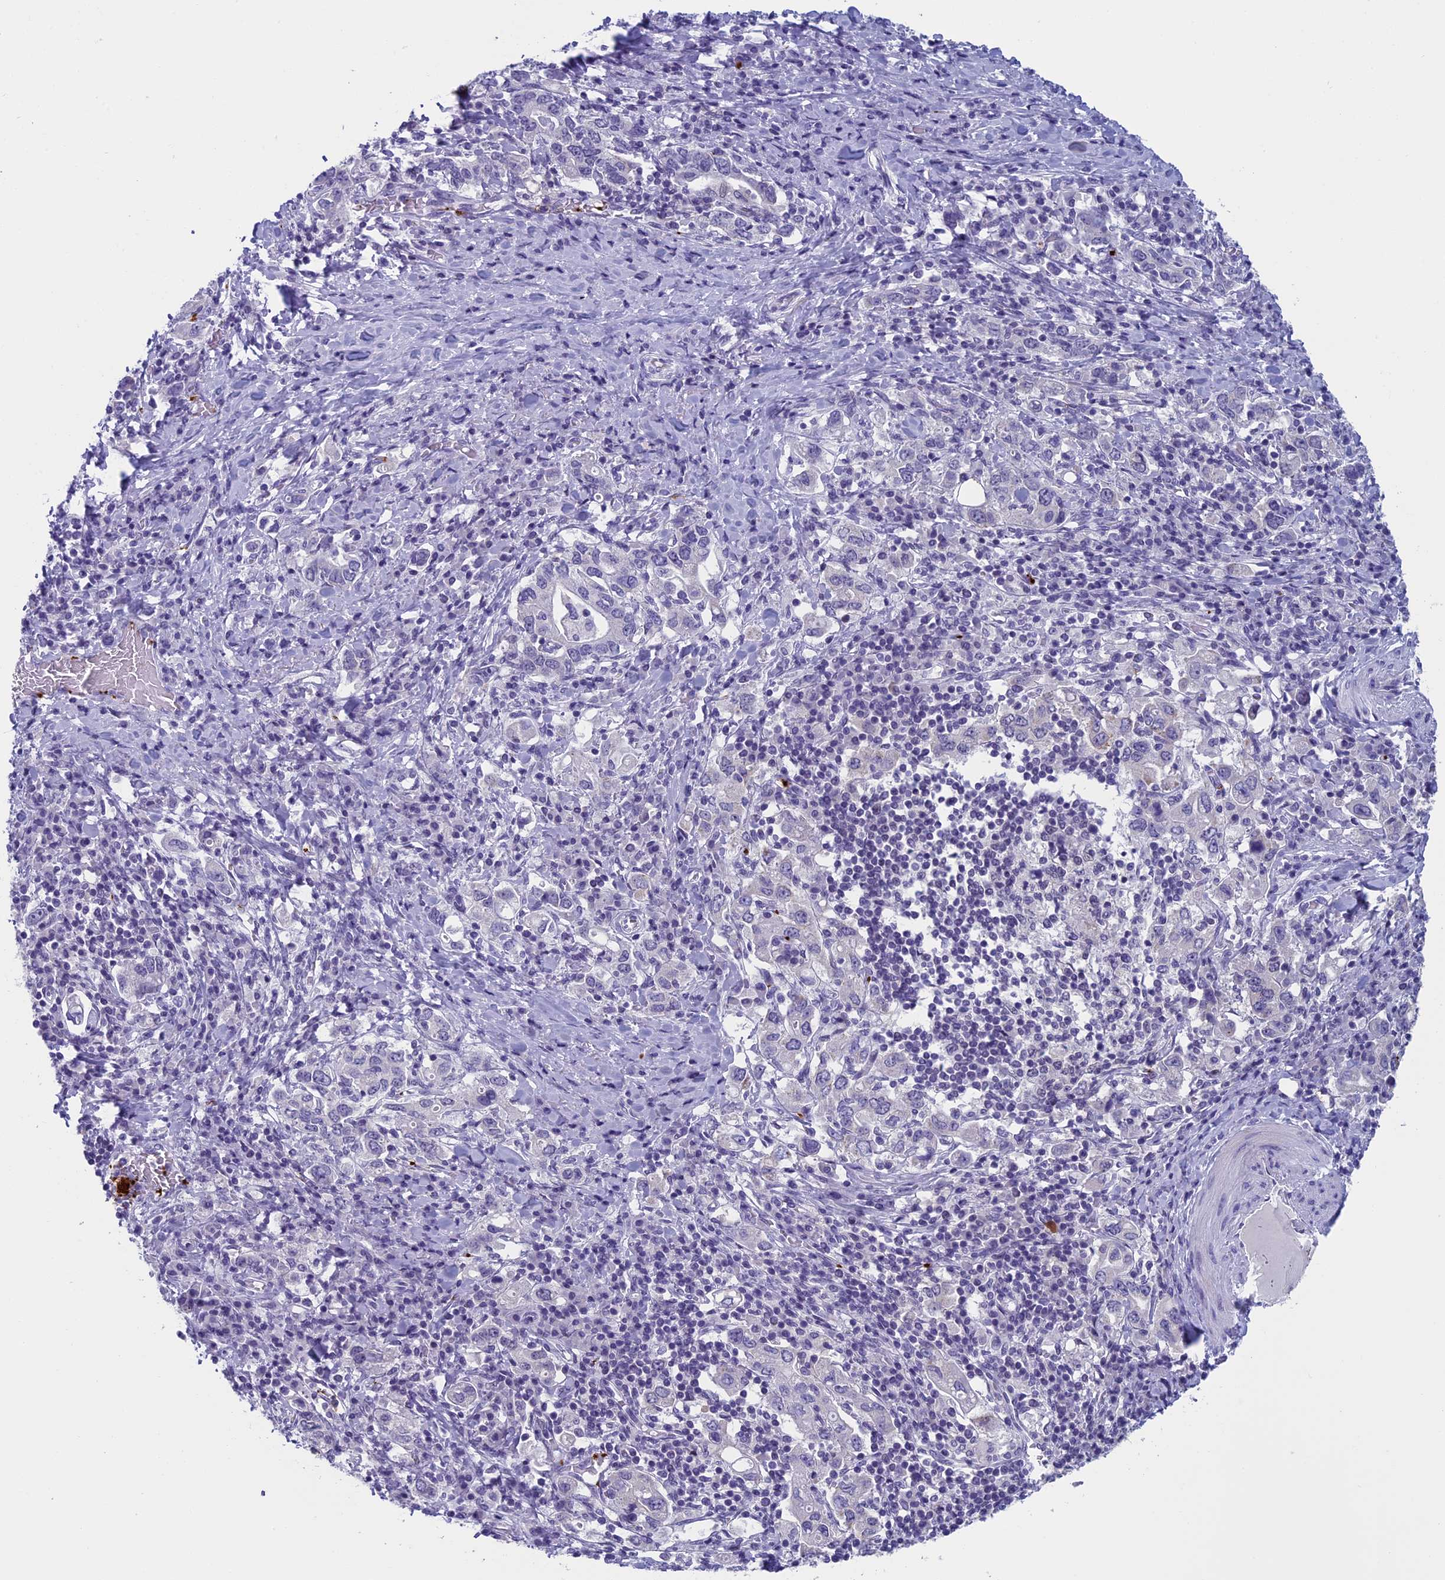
{"staining": {"intensity": "negative", "quantity": "none", "location": "none"}, "tissue": "stomach cancer", "cell_type": "Tumor cells", "image_type": "cancer", "snomed": [{"axis": "morphology", "description": "Adenocarcinoma, NOS"}, {"axis": "topography", "description": "Stomach, upper"}, {"axis": "topography", "description": "Stomach"}], "caption": "IHC of stomach adenocarcinoma exhibits no staining in tumor cells. (Brightfield microscopy of DAB IHC at high magnification).", "gene": "AIFM2", "patient": {"sex": "male", "age": 62}}